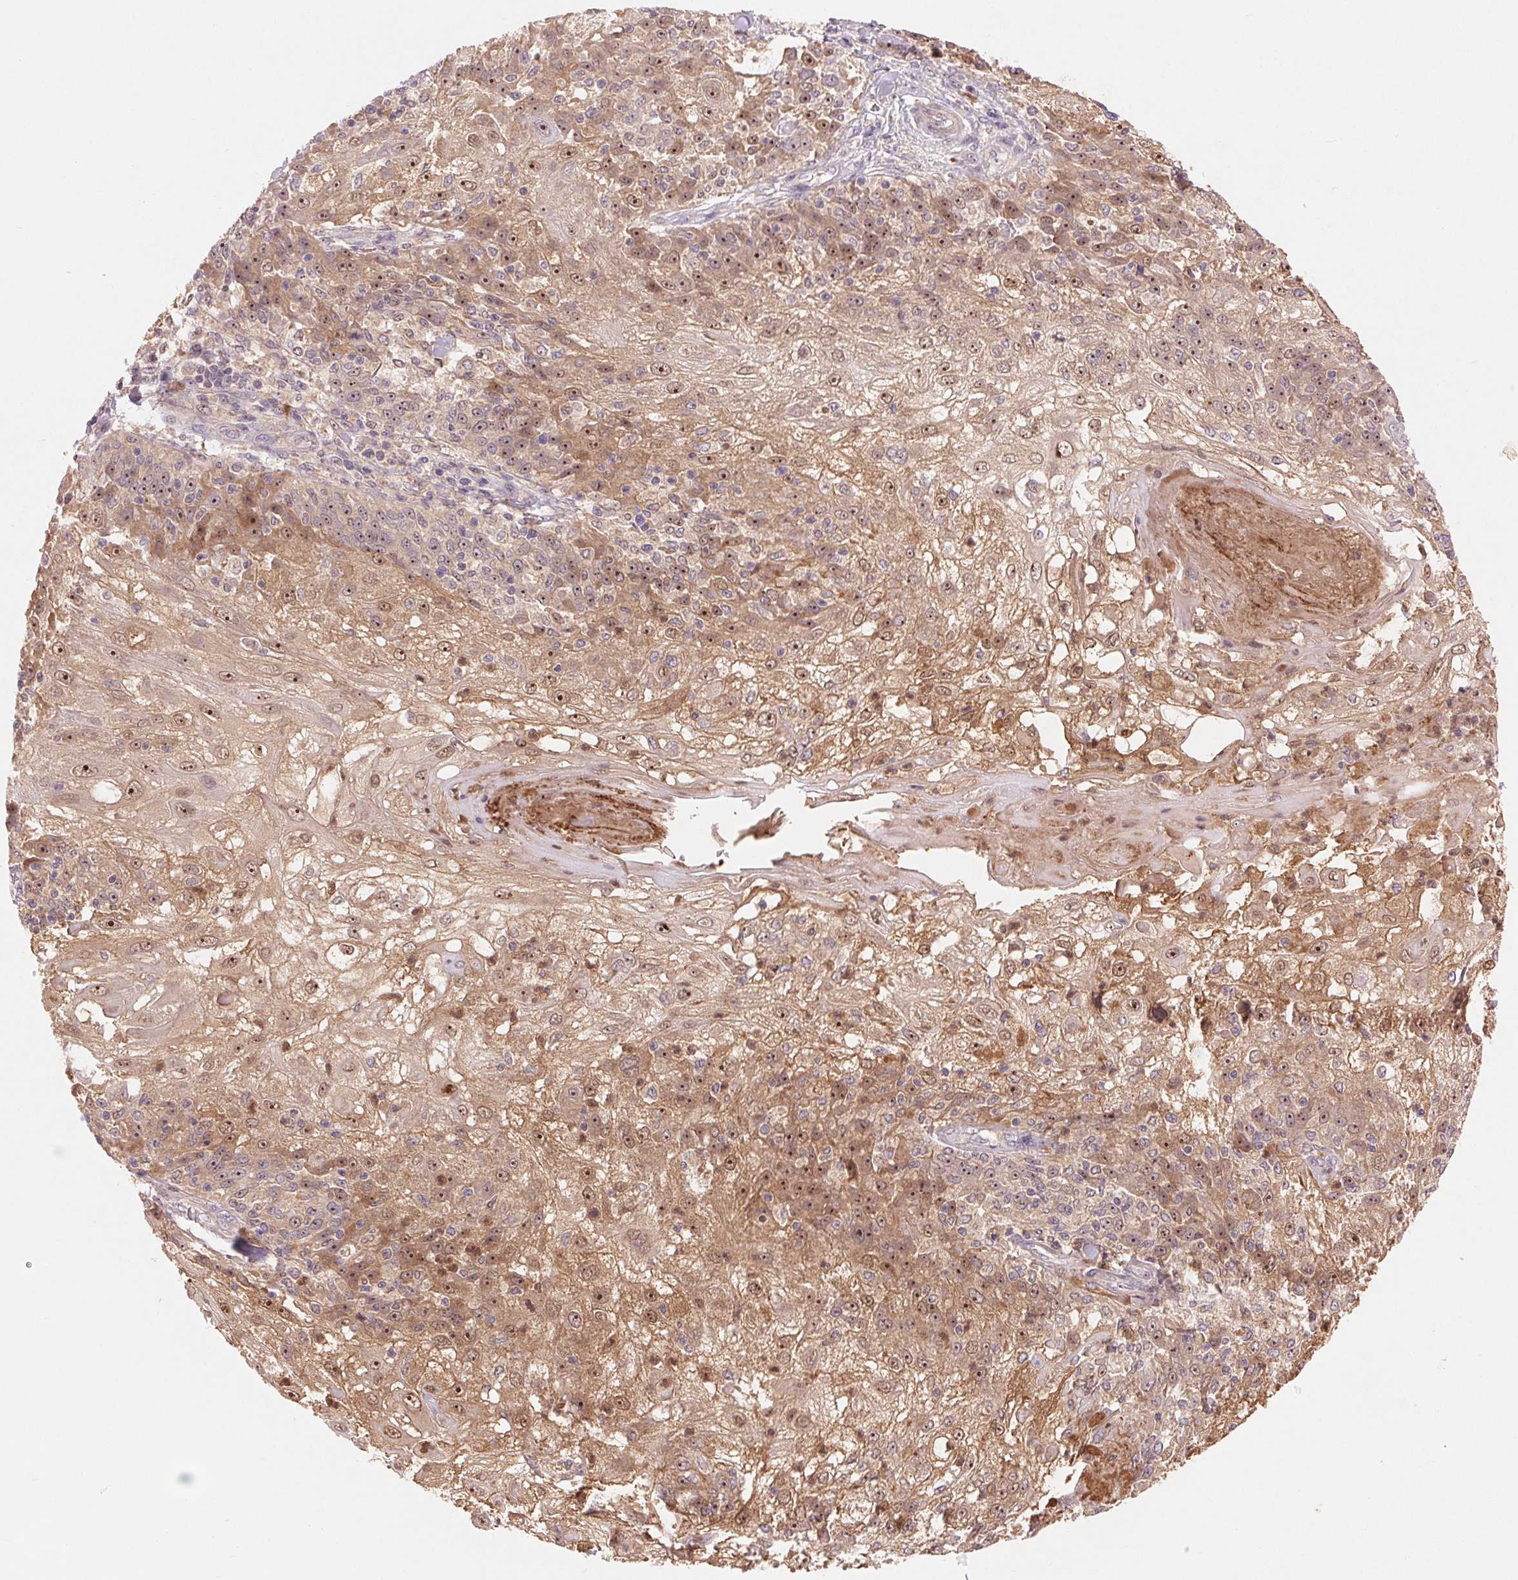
{"staining": {"intensity": "moderate", "quantity": ">75%", "location": "cytoplasmic/membranous,nuclear"}, "tissue": "skin cancer", "cell_type": "Tumor cells", "image_type": "cancer", "snomed": [{"axis": "morphology", "description": "Normal tissue, NOS"}, {"axis": "morphology", "description": "Squamous cell carcinoma, NOS"}, {"axis": "topography", "description": "Skin"}], "caption": "Brown immunohistochemical staining in skin squamous cell carcinoma displays moderate cytoplasmic/membranous and nuclear expression in approximately >75% of tumor cells.", "gene": "RANBP3L", "patient": {"sex": "female", "age": 83}}